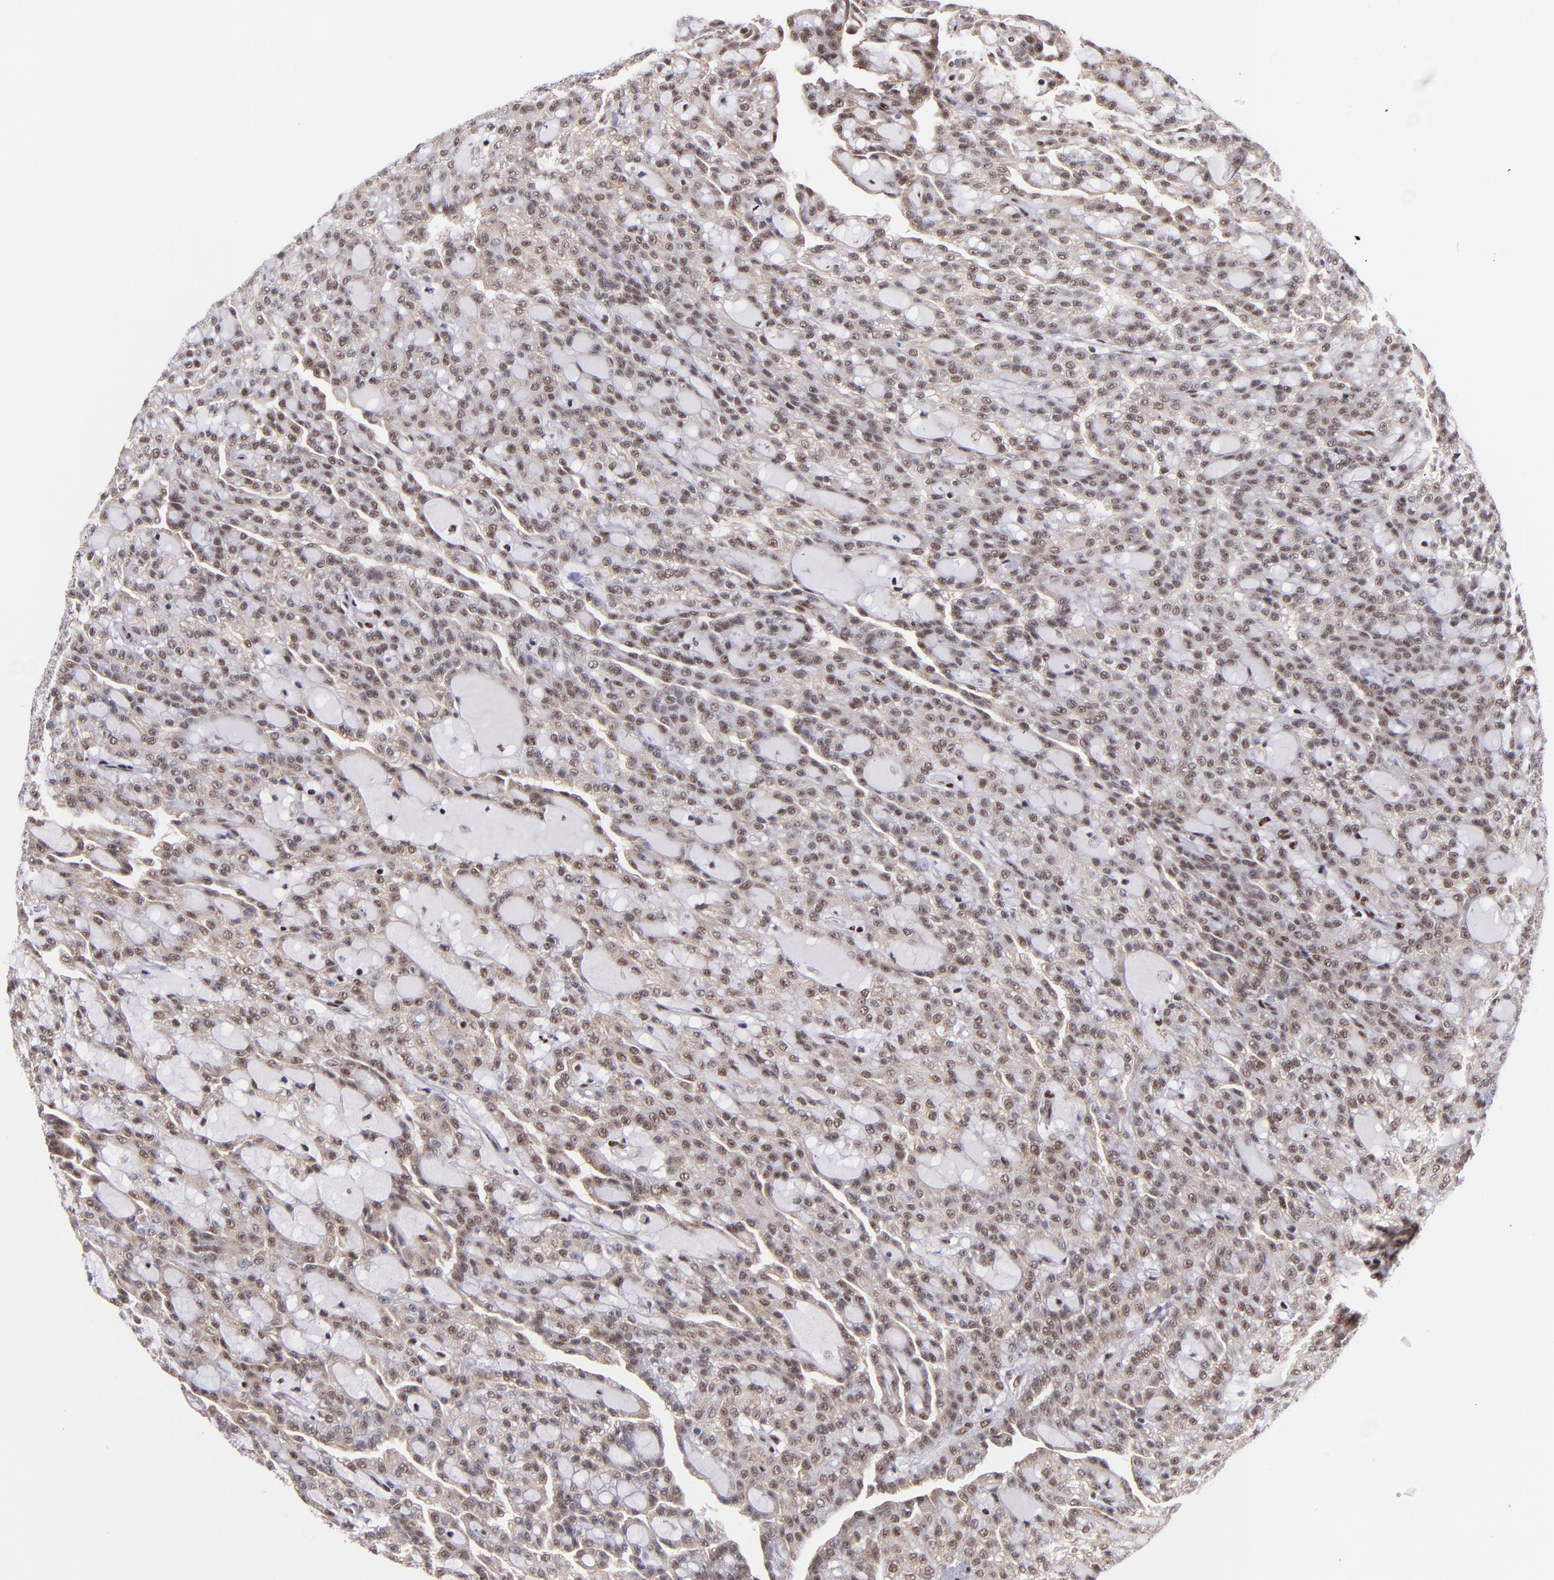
{"staining": {"intensity": "weak", "quantity": "25%-75%", "location": "nuclear"}, "tissue": "renal cancer", "cell_type": "Tumor cells", "image_type": "cancer", "snomed": [{"axis": "morphology", "description": "Adenocarcinoma, NOS"}, {"axis": "topography", "description": "Kidney"}], "caption": "High-magnification brightfield microscopy of adenocarcinoma (renal) stained with DAB (3,3'-diaminobenzidine) (brown) and counterstained with hematoxylin (blue). tumor cells exhibit weak nuclear staining is appreciated in approximately25%-75% of cells.", "gene": "SRF", "patient": {"sex": "male", "age": 63}}